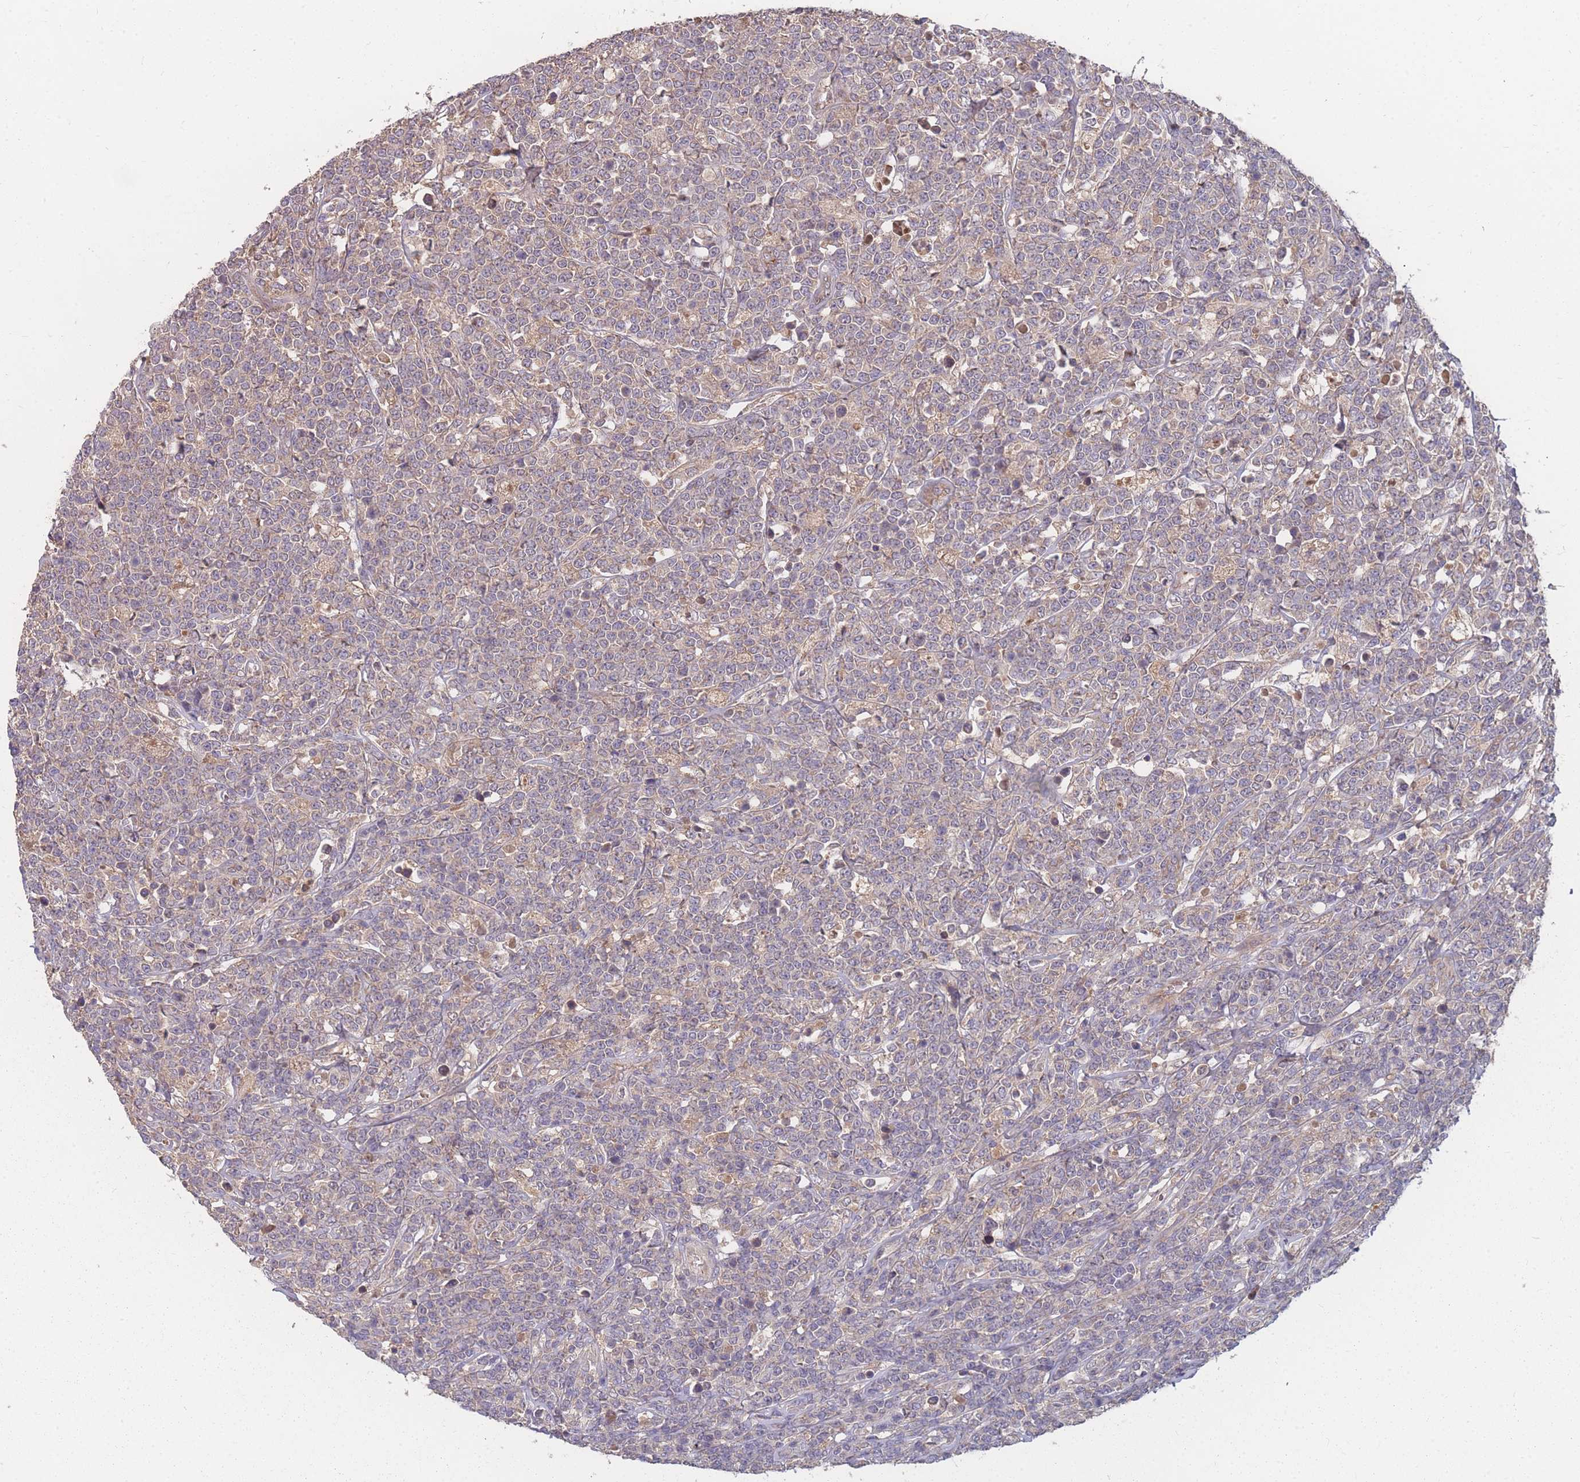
{"staining": {"intensity": "weak", "quantity": "<25%", "location": "cytoplasmic/membranous"}, "tissue": "lymphoma", "cell_type": "Tumor cells", "image_type": "cancer", "snomed": [{"axis": "morphology", "description": "Malignant lymphoma, non-Hodgkin's type, High grade"}, {"axis": "topography", "description": "Small intestine"}], "caption": "DAB (3,3'-diaminobenzidine) immunohistochemical staining of human malignant lymphoma, non-Hodgkin's type (high-grade) exhibits no significant expression in tumor cells.", "gene": "SLC35B4", "patient": {"sex": "male", "age": 8}}